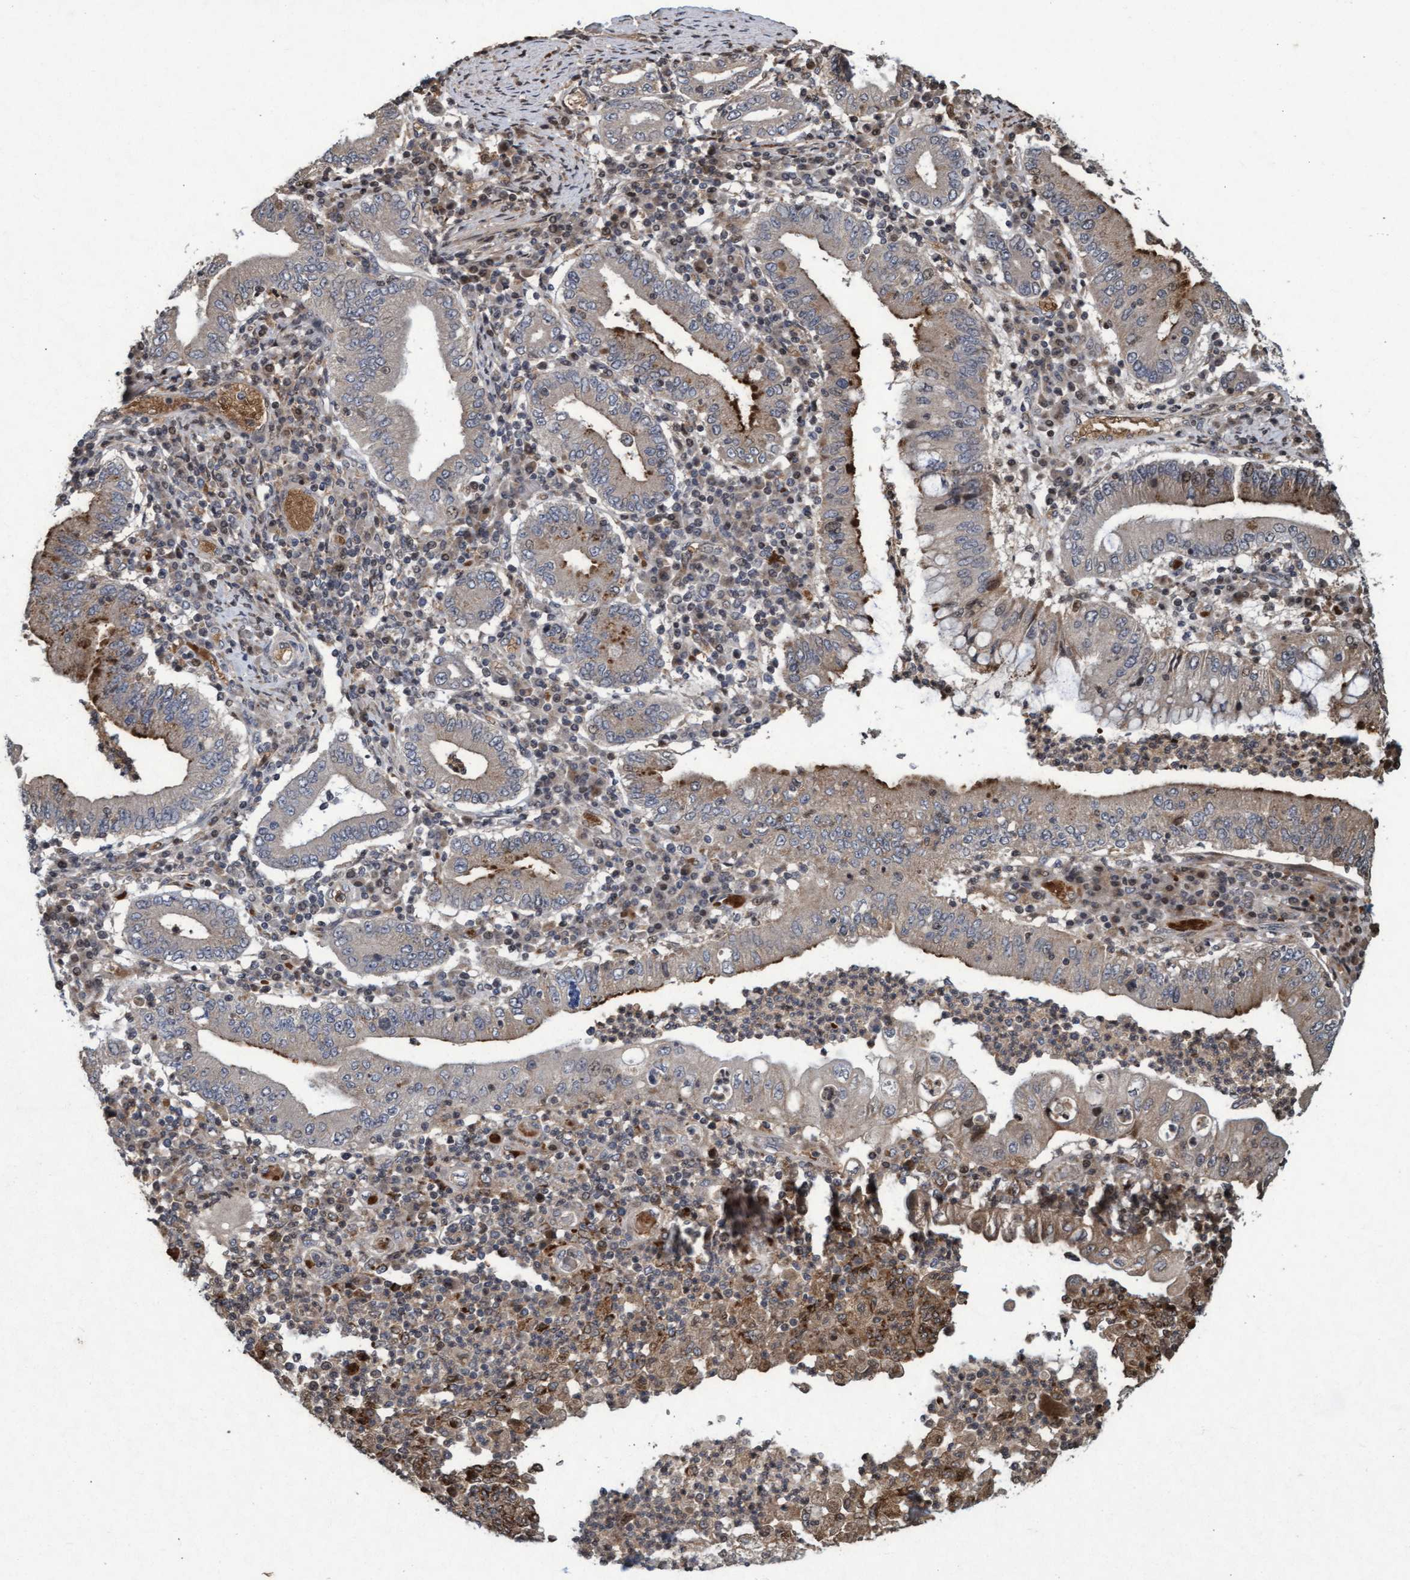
{"staining": {"intensity": "moderate", "quantity": "<25%", "location": "cytoplasmic/membranous"}, "tissue": "stomach cancer", "cell_type": "Tumor cells", "image_type": "cancer", "snomed": [{"axis": "morphology", "description": "Normal tissue, NOS"}, {"axis": "morphology", "description": "Adenocarcinoma, NOS"}, {"axis": "topography", "description": "Esophagus"}, {"axis": "topography", "description": "Stomach, upper"}, {"axis": "topography", "description": "Peripheral nerve tissue"}], "caption": "Human stomach cancer (adenocarcinoma) stained with a protein marker exhibits moderate staining in tumor cells.", "gene": "KCNC2", "patient": {"sex": "male", "age": 62}}